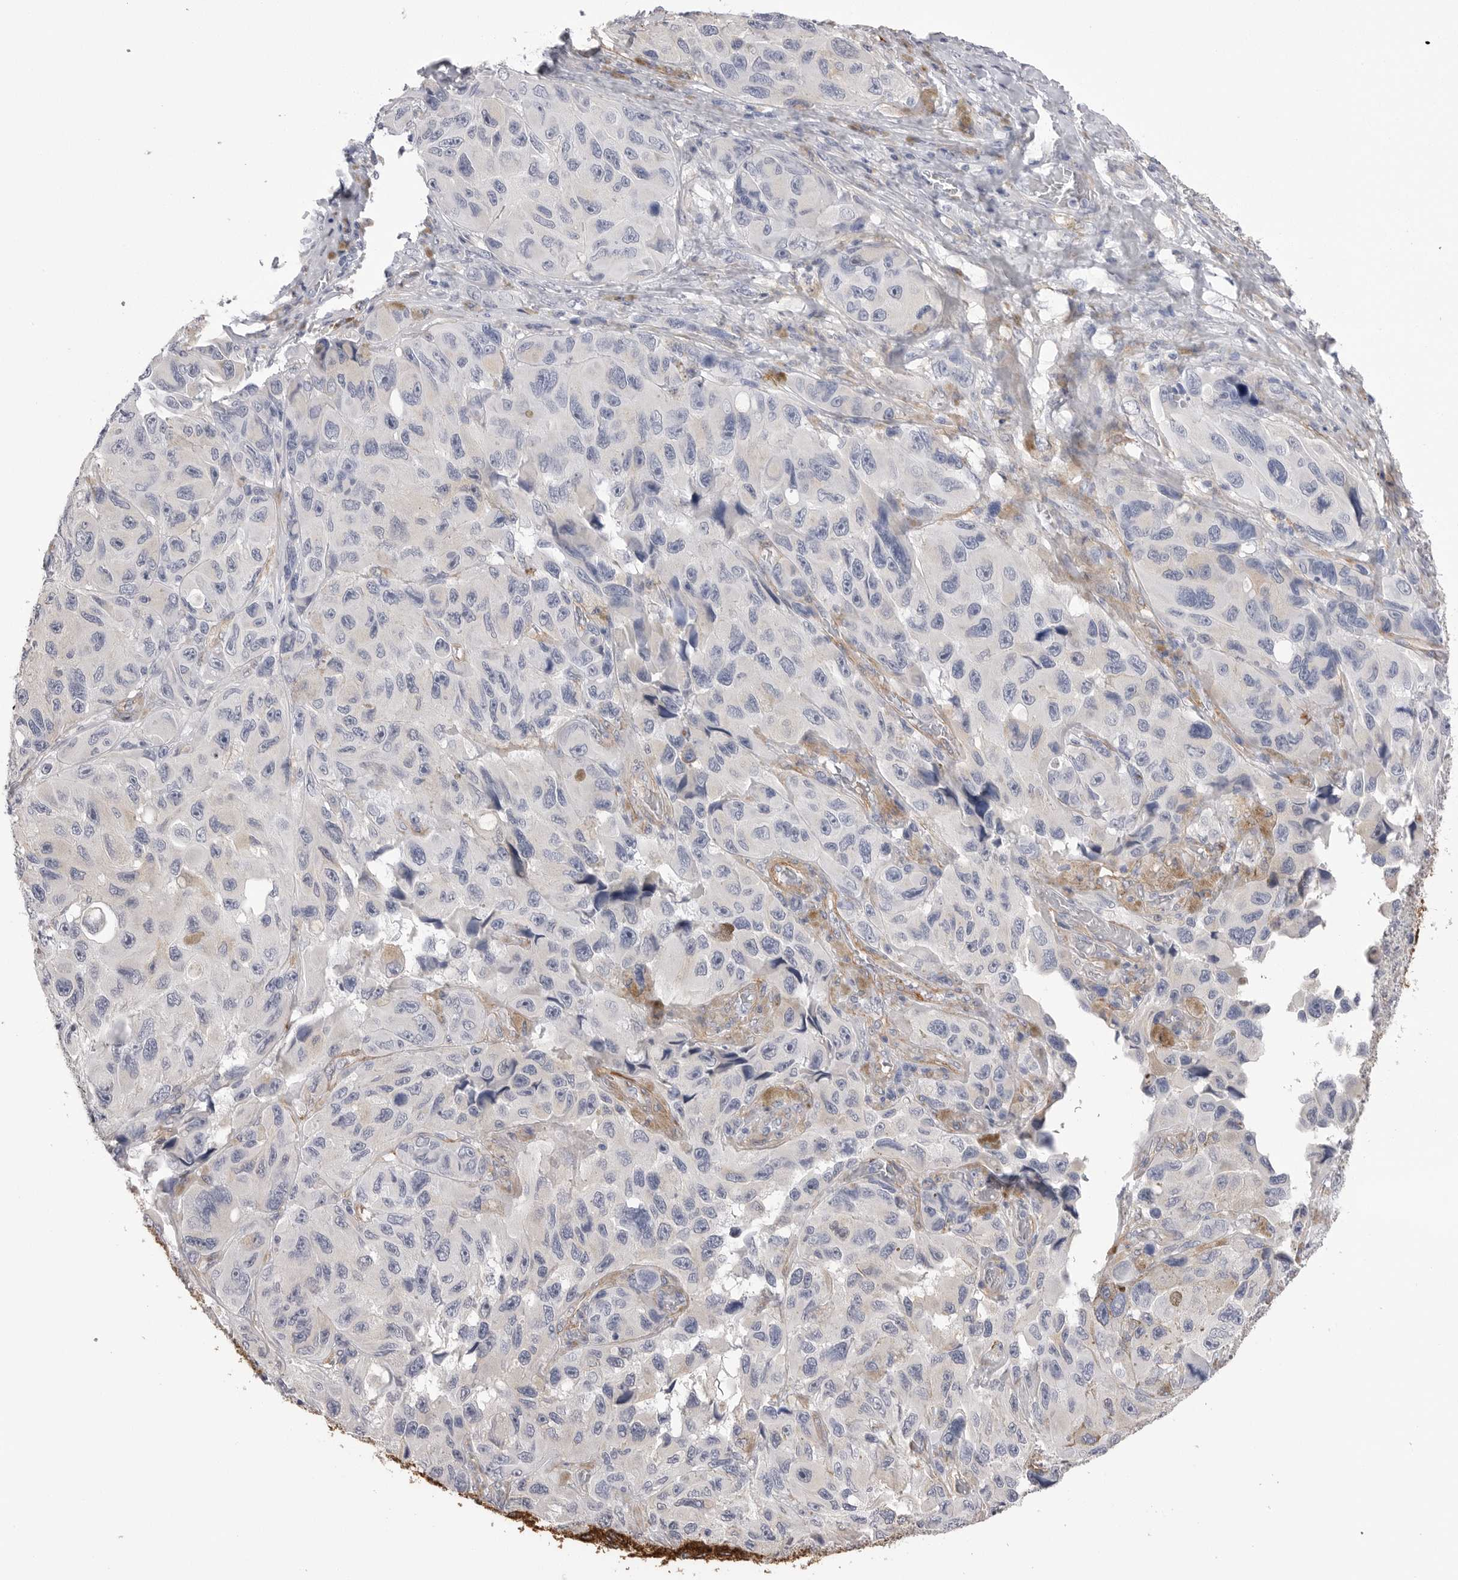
{"staining": {"intensity": "negative", "quantity": "none", "location": "none"}, "tissue": "melanoma", "cell_type": "Tumor cells", "image_type": "cancer", "snomed": [{"axis": "morphology", "description": "Malignant melanoma, NOS"}, {"axis": "topography", "description": "Skin"}], "caption": "DAB immunohistochemical staining of melanoma exhibits no significant expression in tumor cells. (Immunohistochemistry (ihc), brightfield microscopy, high magnification).", "gene": "AKAP12", "patient": {"sex": "female", "age": 73}}